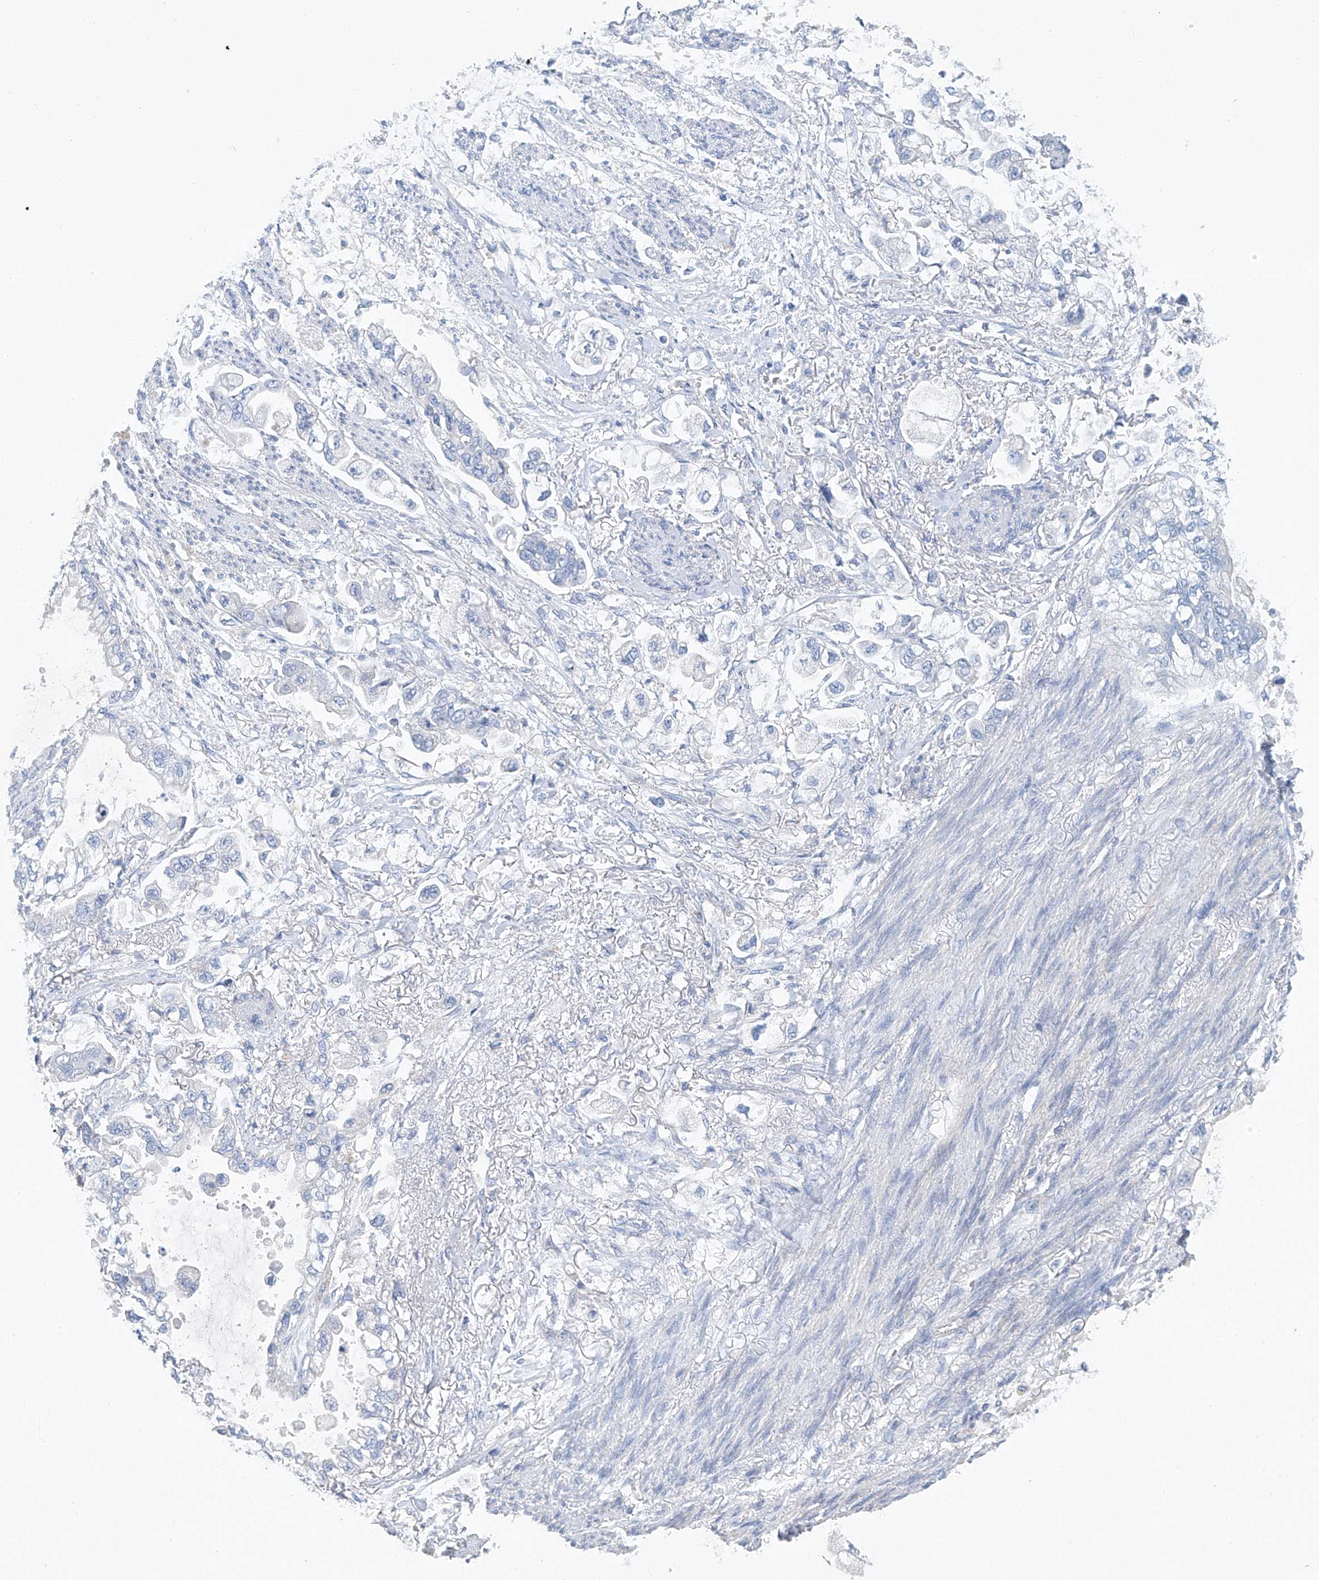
{"staining": {"intensity": "negative", "quantity": "none", "location": "none"}, "tissue": "stomach cancer", "cell_type": "Tumor cells", "image_type": "cancer", "snomed": [{"axis": "morphology", "description": "Adenocarcinoma, NOS"}, {"axis": "topography", "description": "Stomach"}], "caption": "Immunohistochemistry (IHC) micrograph of neoplastic tissue: stomach adenocarcinoma stained with DAB (3,3'-diaminobenzidine) demonstrates no significant protein positivity in tumor cells. (Immunohistochemistry (IHC), brightfield microscopy, high magnification).", "gene": "C1orf87", "patient": {"sex": "male", "age": 62}}